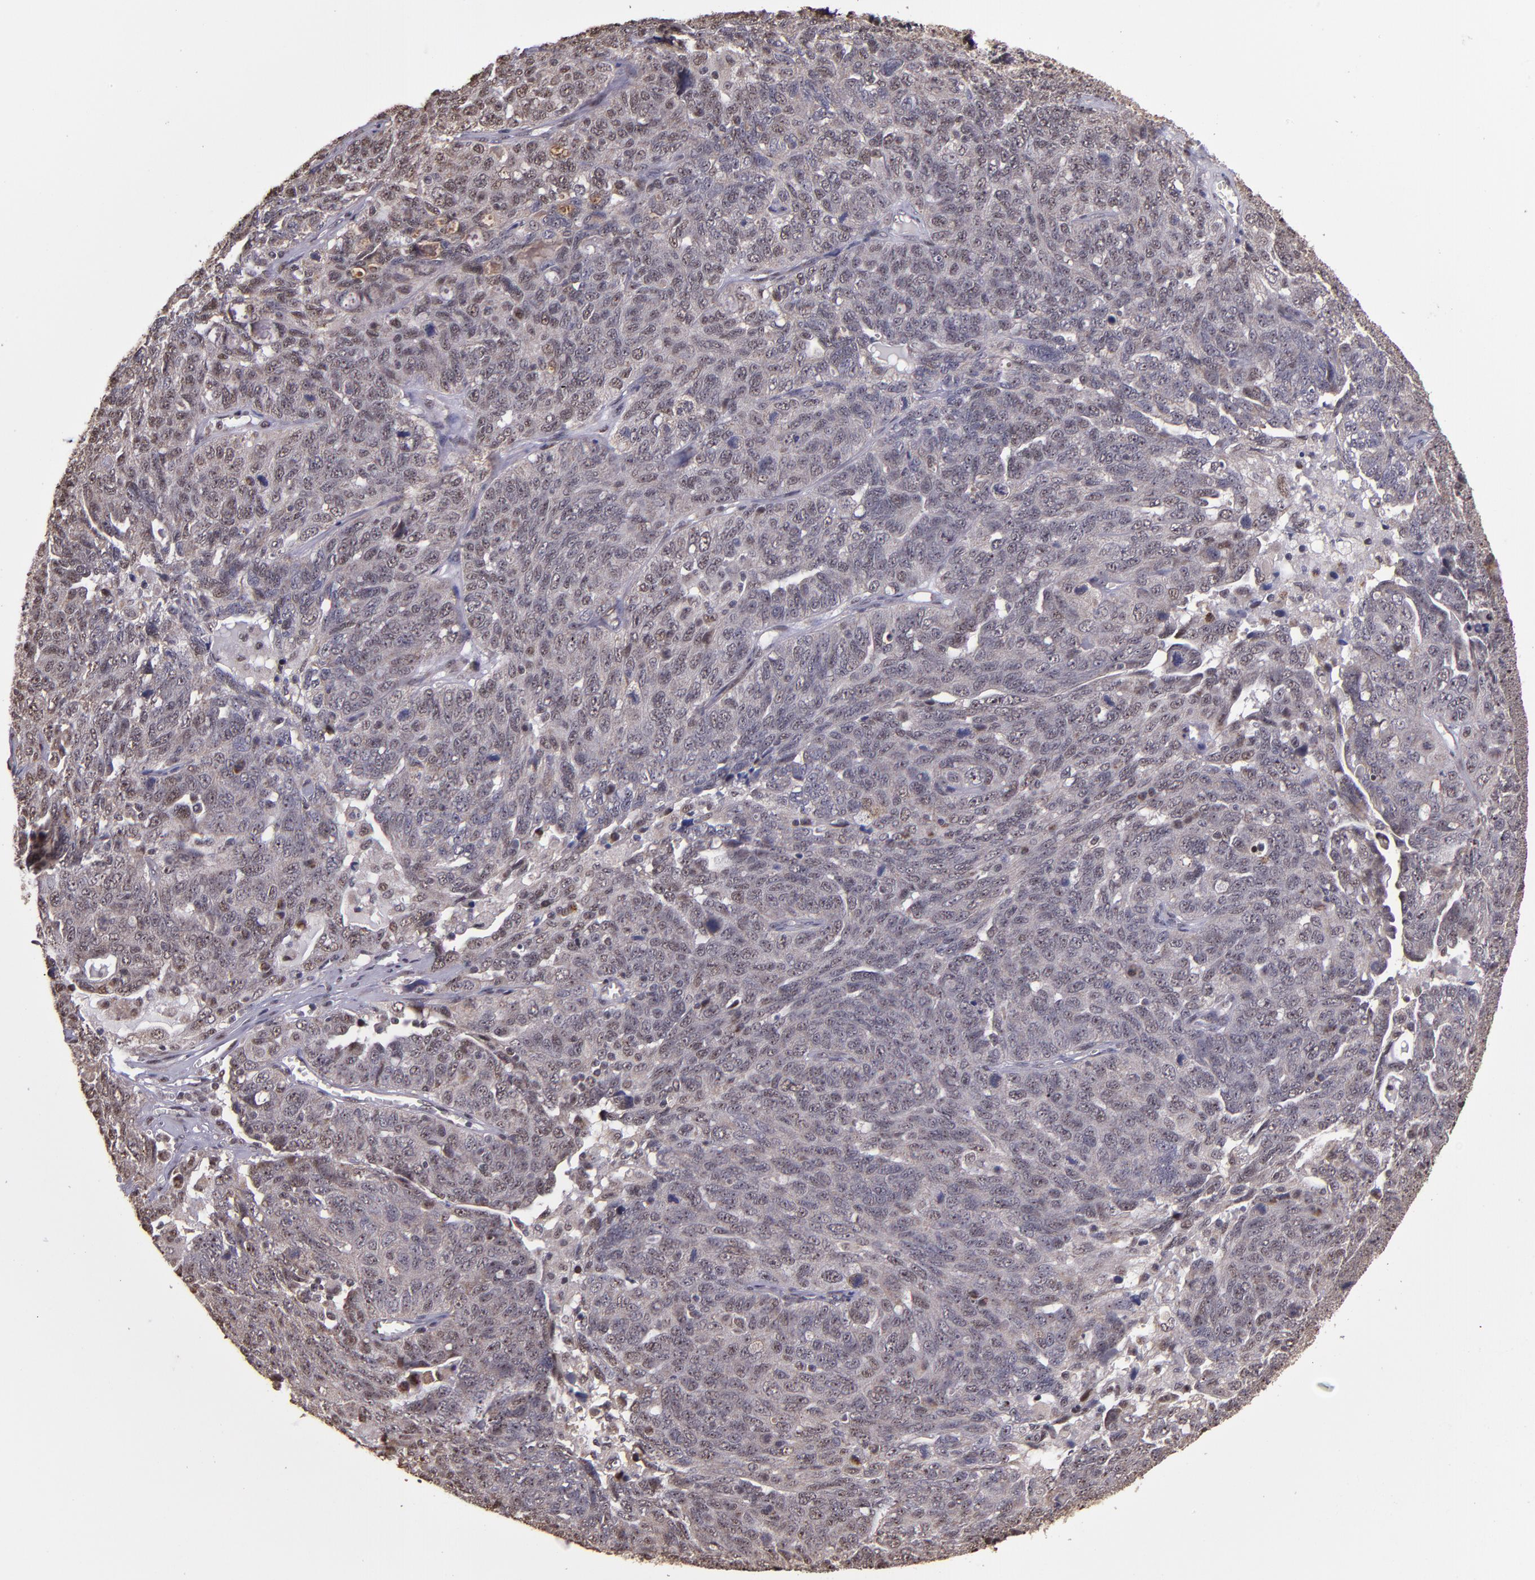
{"staining": {"intensity": "weak", "quantity": ">75%", "location": "cytoplasmic/membranous,nuclear"}, "tissue": "ovarian cancer", "cell_type": "Tumor cells", "image_type": "cancer", "snomed": [{"axis": "morphology", "description": "Cystadenocarcinoma, serous, NOS"}, {"axis": "topography", "description": "Ovary"}], "caption": "A histopathology image showing weak cytoplasmic/membranous and nuclear staining in about >75% of tumor cells in serous cystadenocarcinoma (ovarian), as visualized by brown immunohistochemical staining.", "gene": "CECR2", "patient": {"sex": "female", "age": 71}}